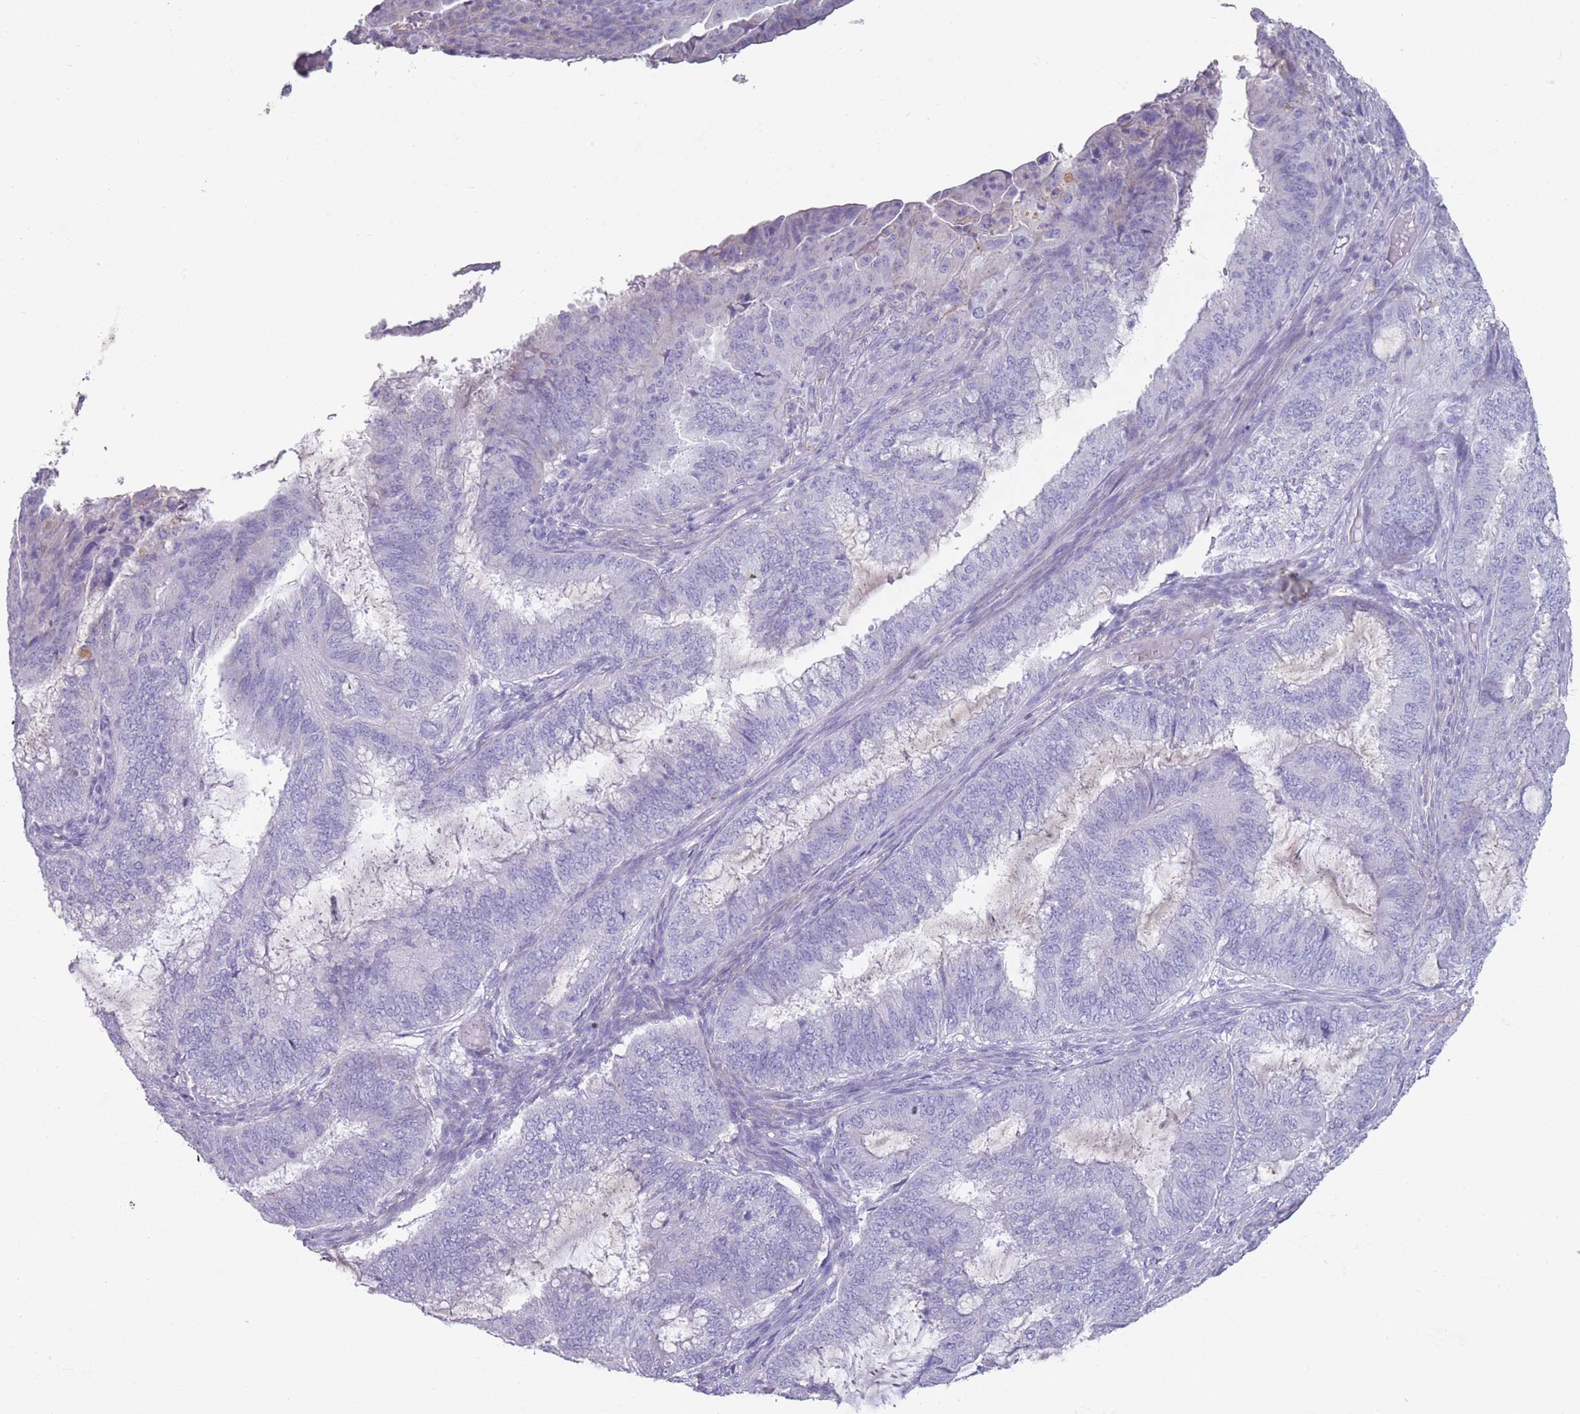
{"staining": {"intensity": "negative", "quantity": "none", "location": "none"}, "tissue": "endometrial cancer", "cell_type": "Tumor cells", "image_type": "cancer", "snomed": [{"axis": "morphology", "description": "Adenocarcinoma, NOS"}, {"axis": "topography", "description": "Endometrium"}], "caption": "This is a histopathology image of IHC staining of endometrial cancer, which shows no staining in tumor cells.", "gene": "RHBG", "patient": {"sex": "female", "age": 51}}